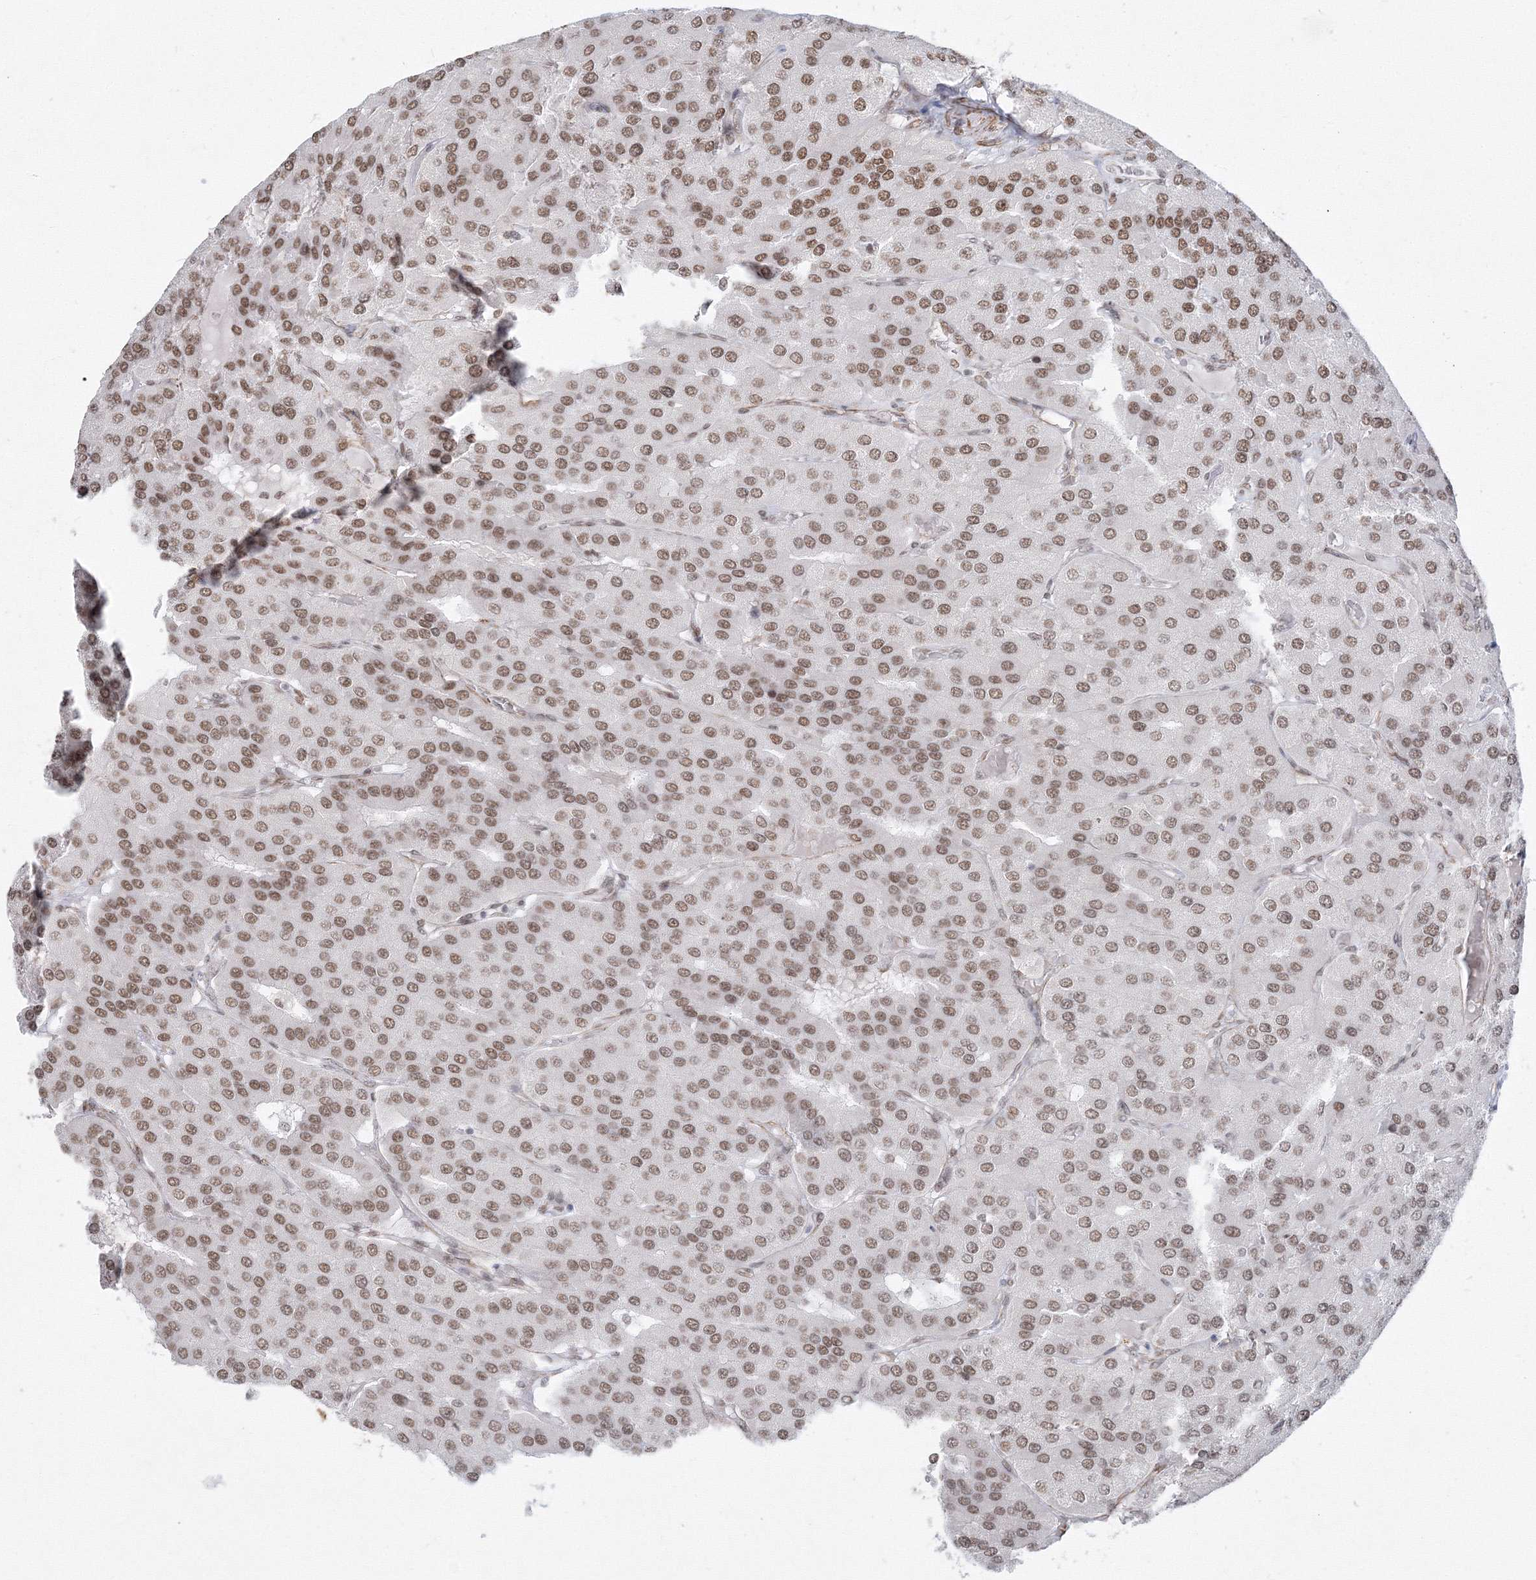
{"staining": {"intensity": "moderate", "quantity": ">75%", "location": "nuclear"}, "tissue": "parathyroid gland", "cell_type": "Glandular cells", "image_type": "normal", "snomed": [{"axis": "morphology", "description": "Normal tissue, NOS"}, {"axis": "morphology", "description": "Adenoma, NOS"}, {"axis": "topography", "description": "Parathyroid gland"}], "caption": "Glandular cells demonstrate medium levels of moderate nuclear staining in about >75% of cells in normal human parathyroid gland.", "gene": "ZNF638", "patient": {"sex": "female", "age": 86}}